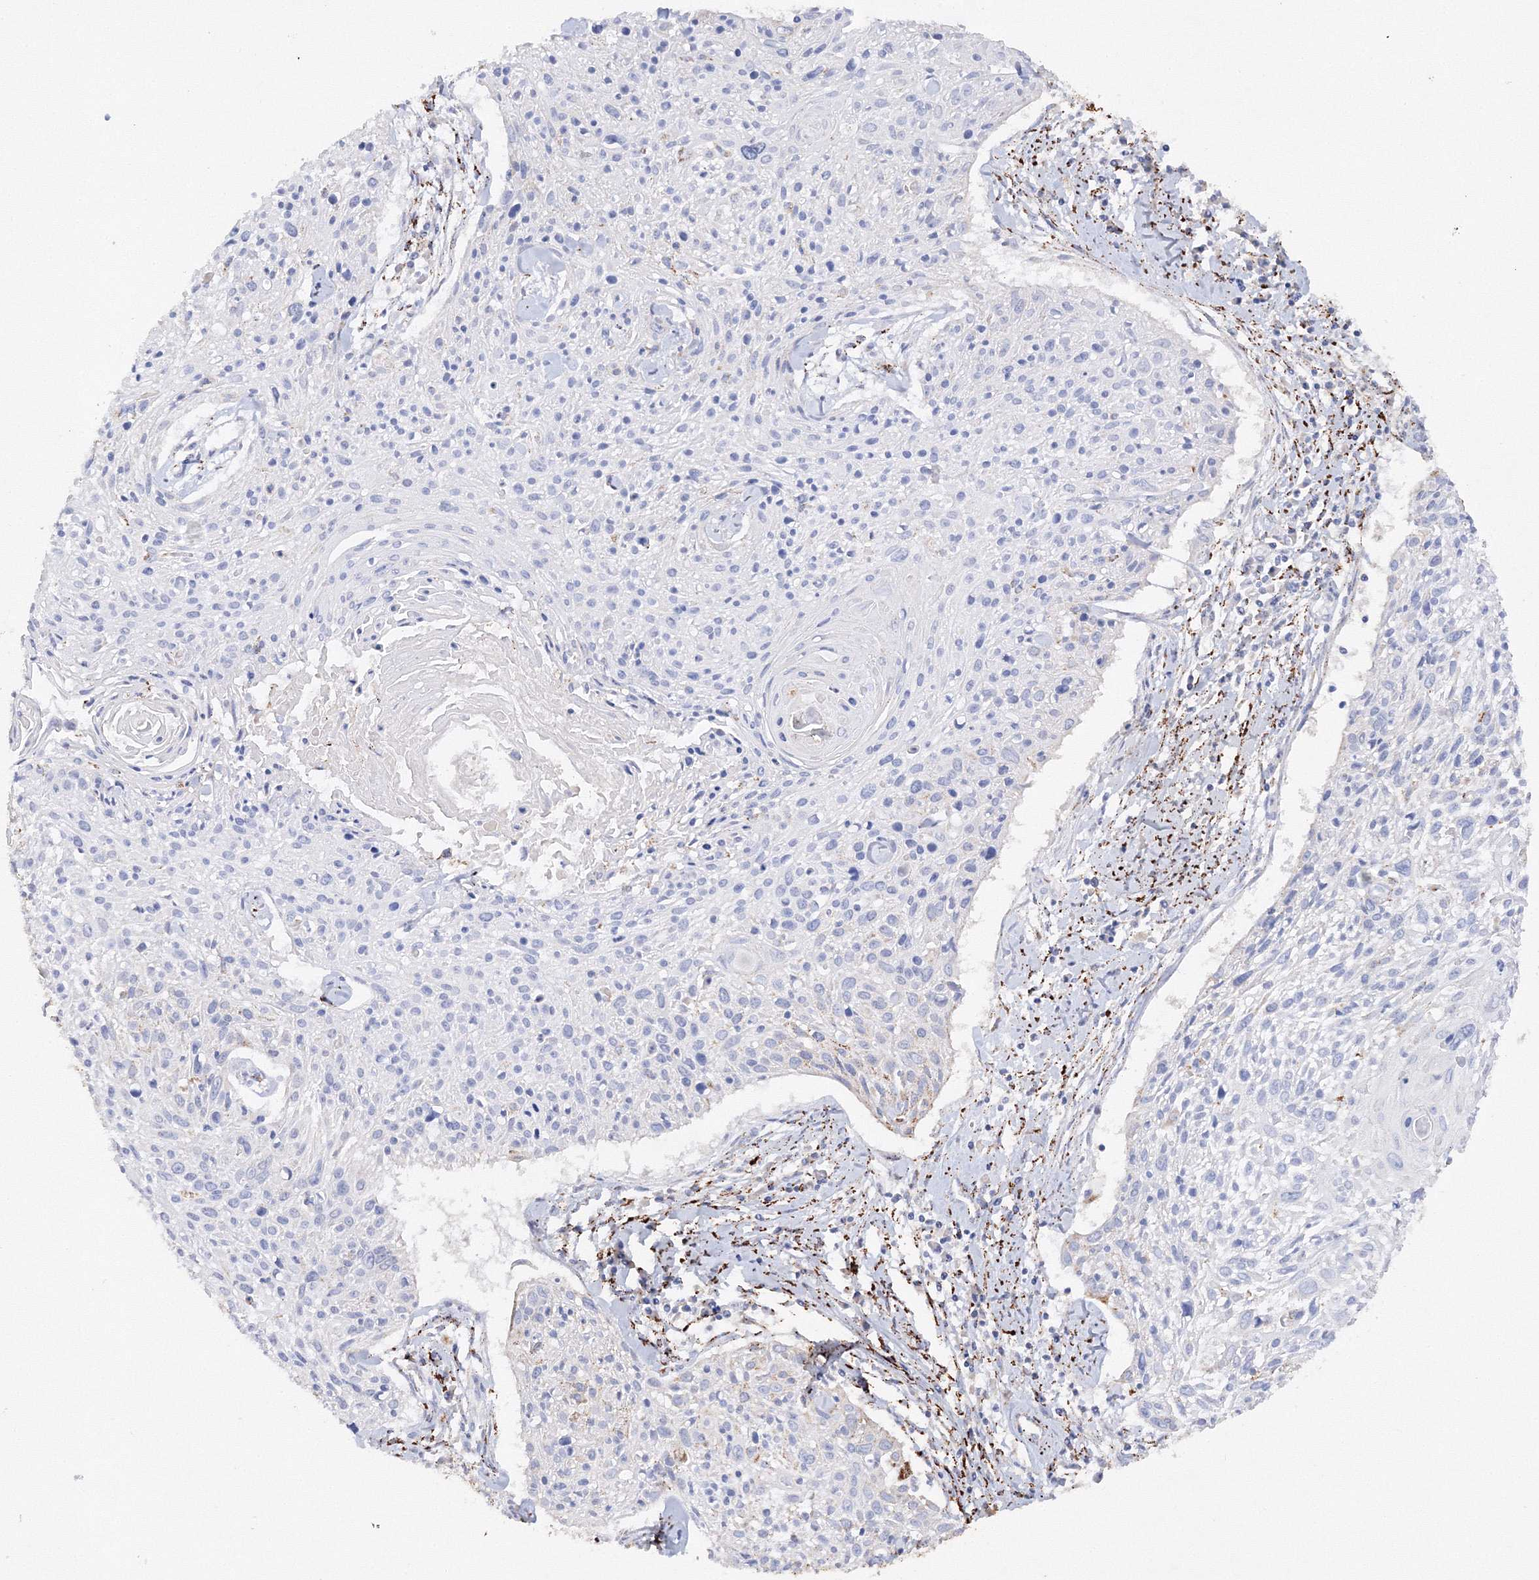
{"staining": {"intensity": "negative", "quantity": "none", "location": "none"}, "tissue": "cervical cancer", "cell_type": "Tumor cells", "image_type": "cancer", "snomed": [{"axis": "morphology", "description": "Squamous cell carcinoma, NOS"}, {"axis": "topography", "description": "Cervix"}], "caption": "Human squamous cell carcinoma (cervical) stained for a protein using immunohistochemistry (IHC) displays no staining in tumor cells.", "gene": "MERTK", "patient": {"sex": "female", "age": 51}}